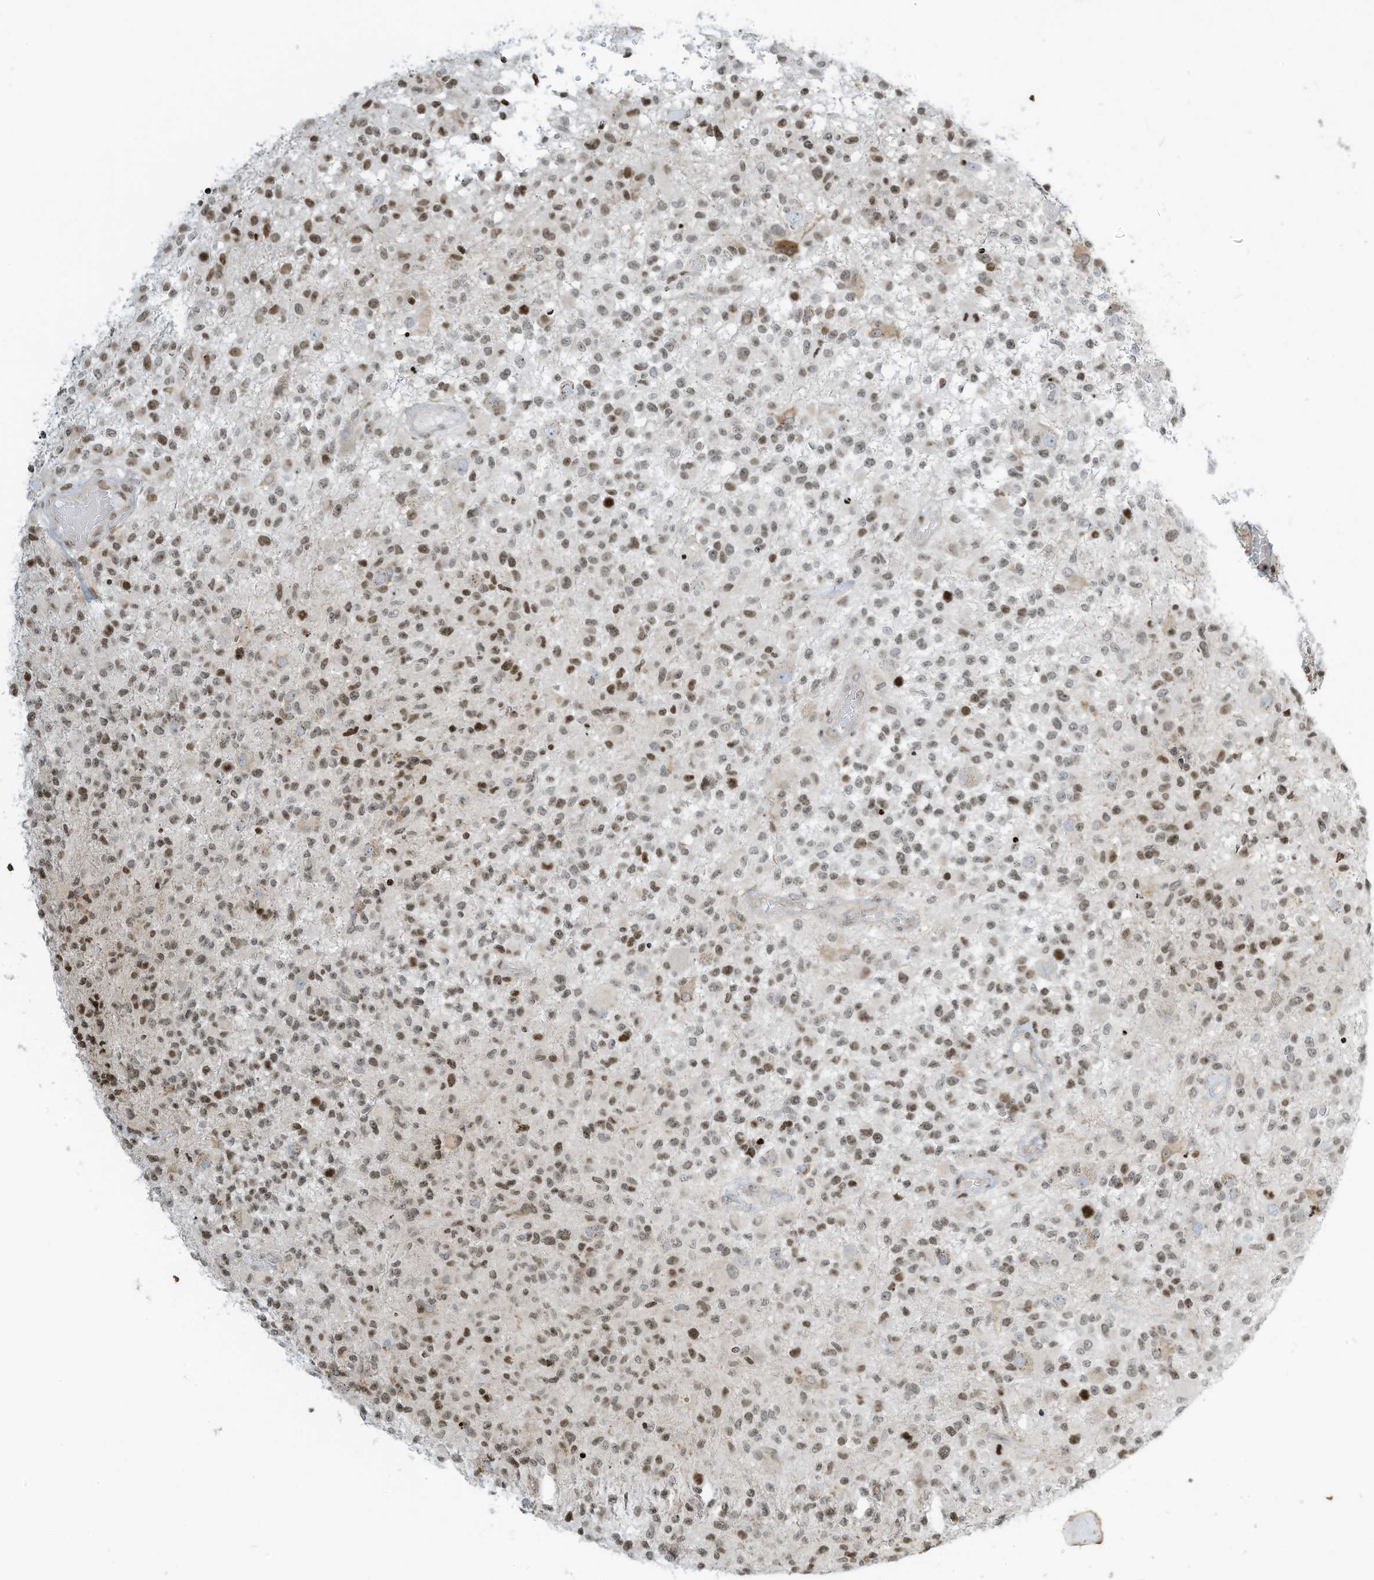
{"staining": {"intensity": "moderate", "quantity": "25%-75%", "location": "nuclear"}, "tissue": "glioma", "cell_type": "Tumor cells", "image_type": "cancer", "snomed": [{"axis": "morphology", "description": "Glioma, malignant, High grade"}, {"axis": "morphology", "description": "Glioblastoma, NOS"}, {"axis": "topography", "description": "Brain"}], "caption": "This is a photomicrograph of immunohistochemistry (IHC) staining of glioma, which shows moderate positivity in the nuclear of tumor cells.", "gene": "ADI1", "patient": {"sex": "male", "age": 60}}